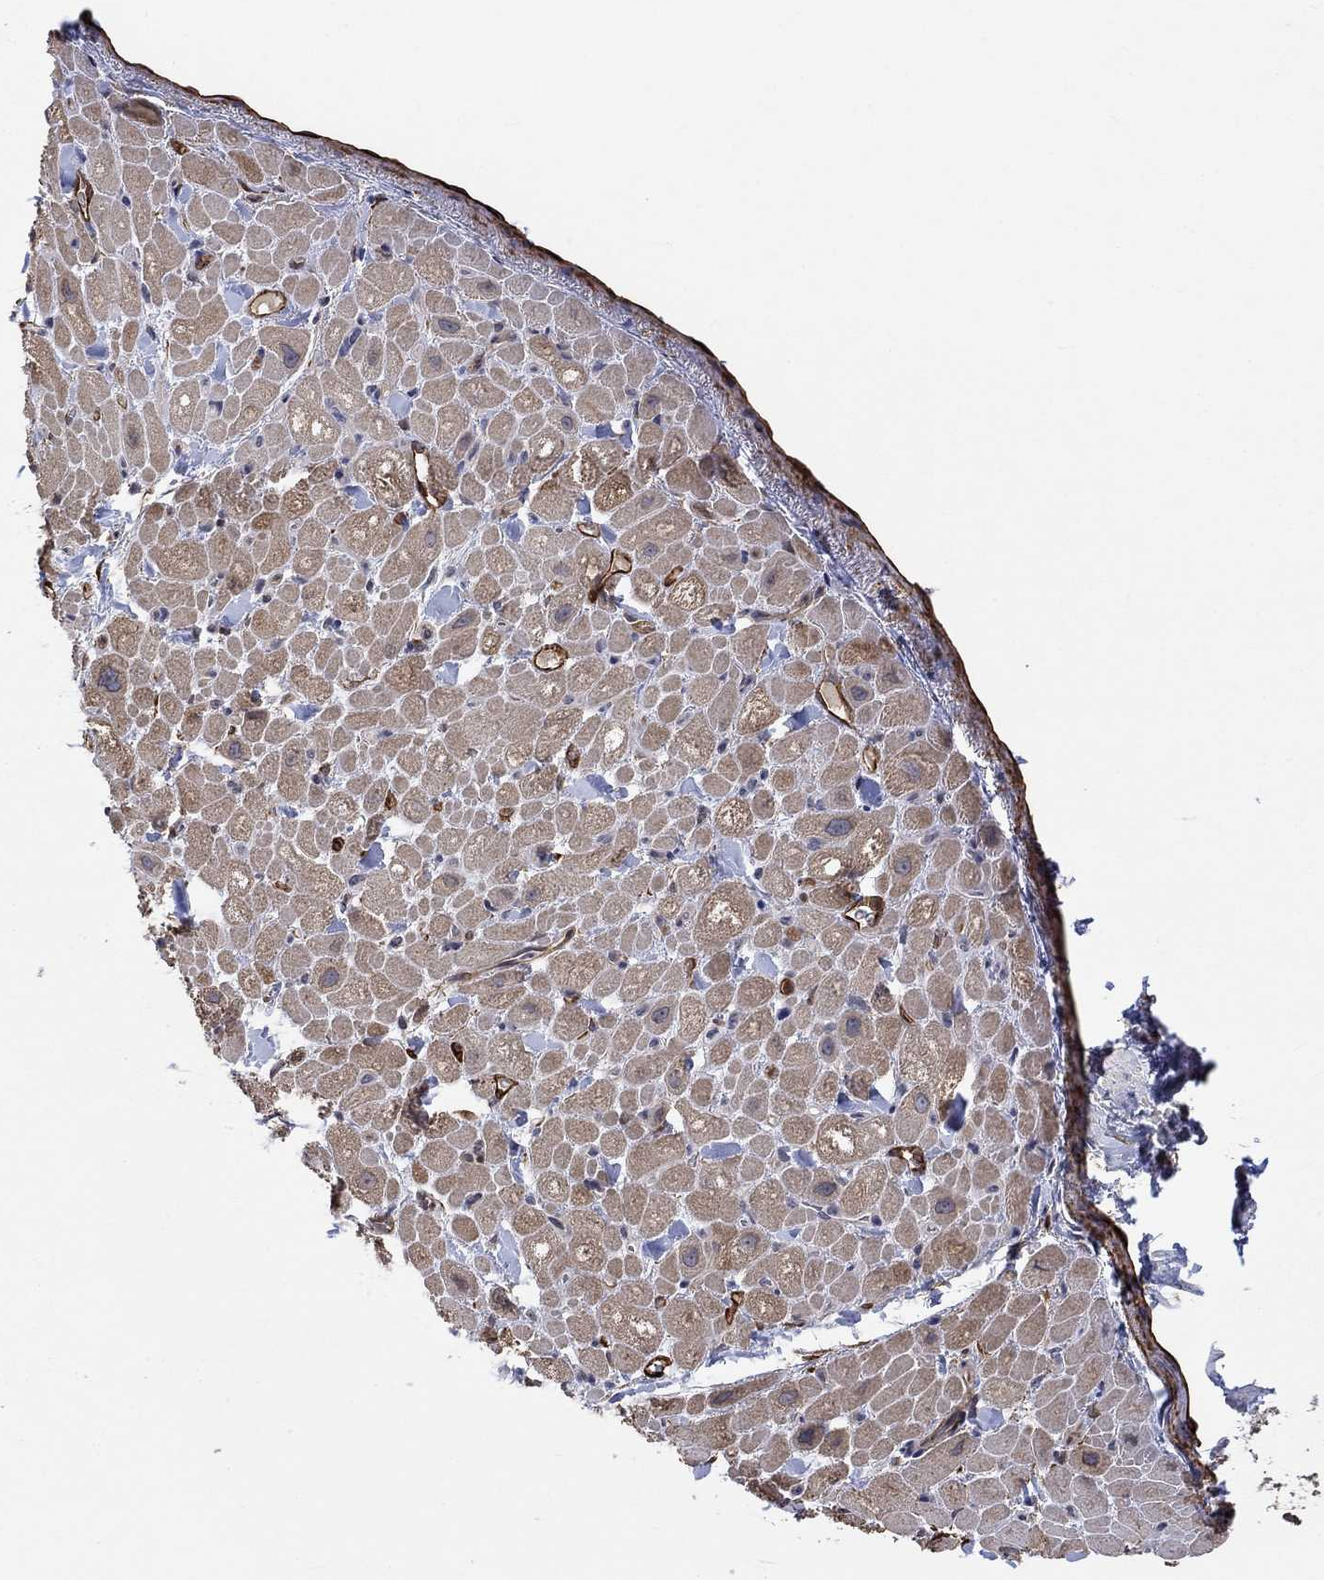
{"staining": {"intensity": "moderate", "quantity": "25%-75%", "location": "cytoplasmic/membranous"}, "tissue": "heart muscle", "cell_type": "Cardiomyocytes", "image_type": "normal", "snomed": [{"axis": "morphology", "description": "Normal tissue, NOS"}, {"axis": "topography", "description": "Heart"}], "caption": "Protein staining of normal heart muscle demonstrates moderate cytoplasmic/membranous positivity in approximately 25%-75% of cardiomyocytes.", "gene": "TGM2", "patient": {"sex": "male", "age": 60}}